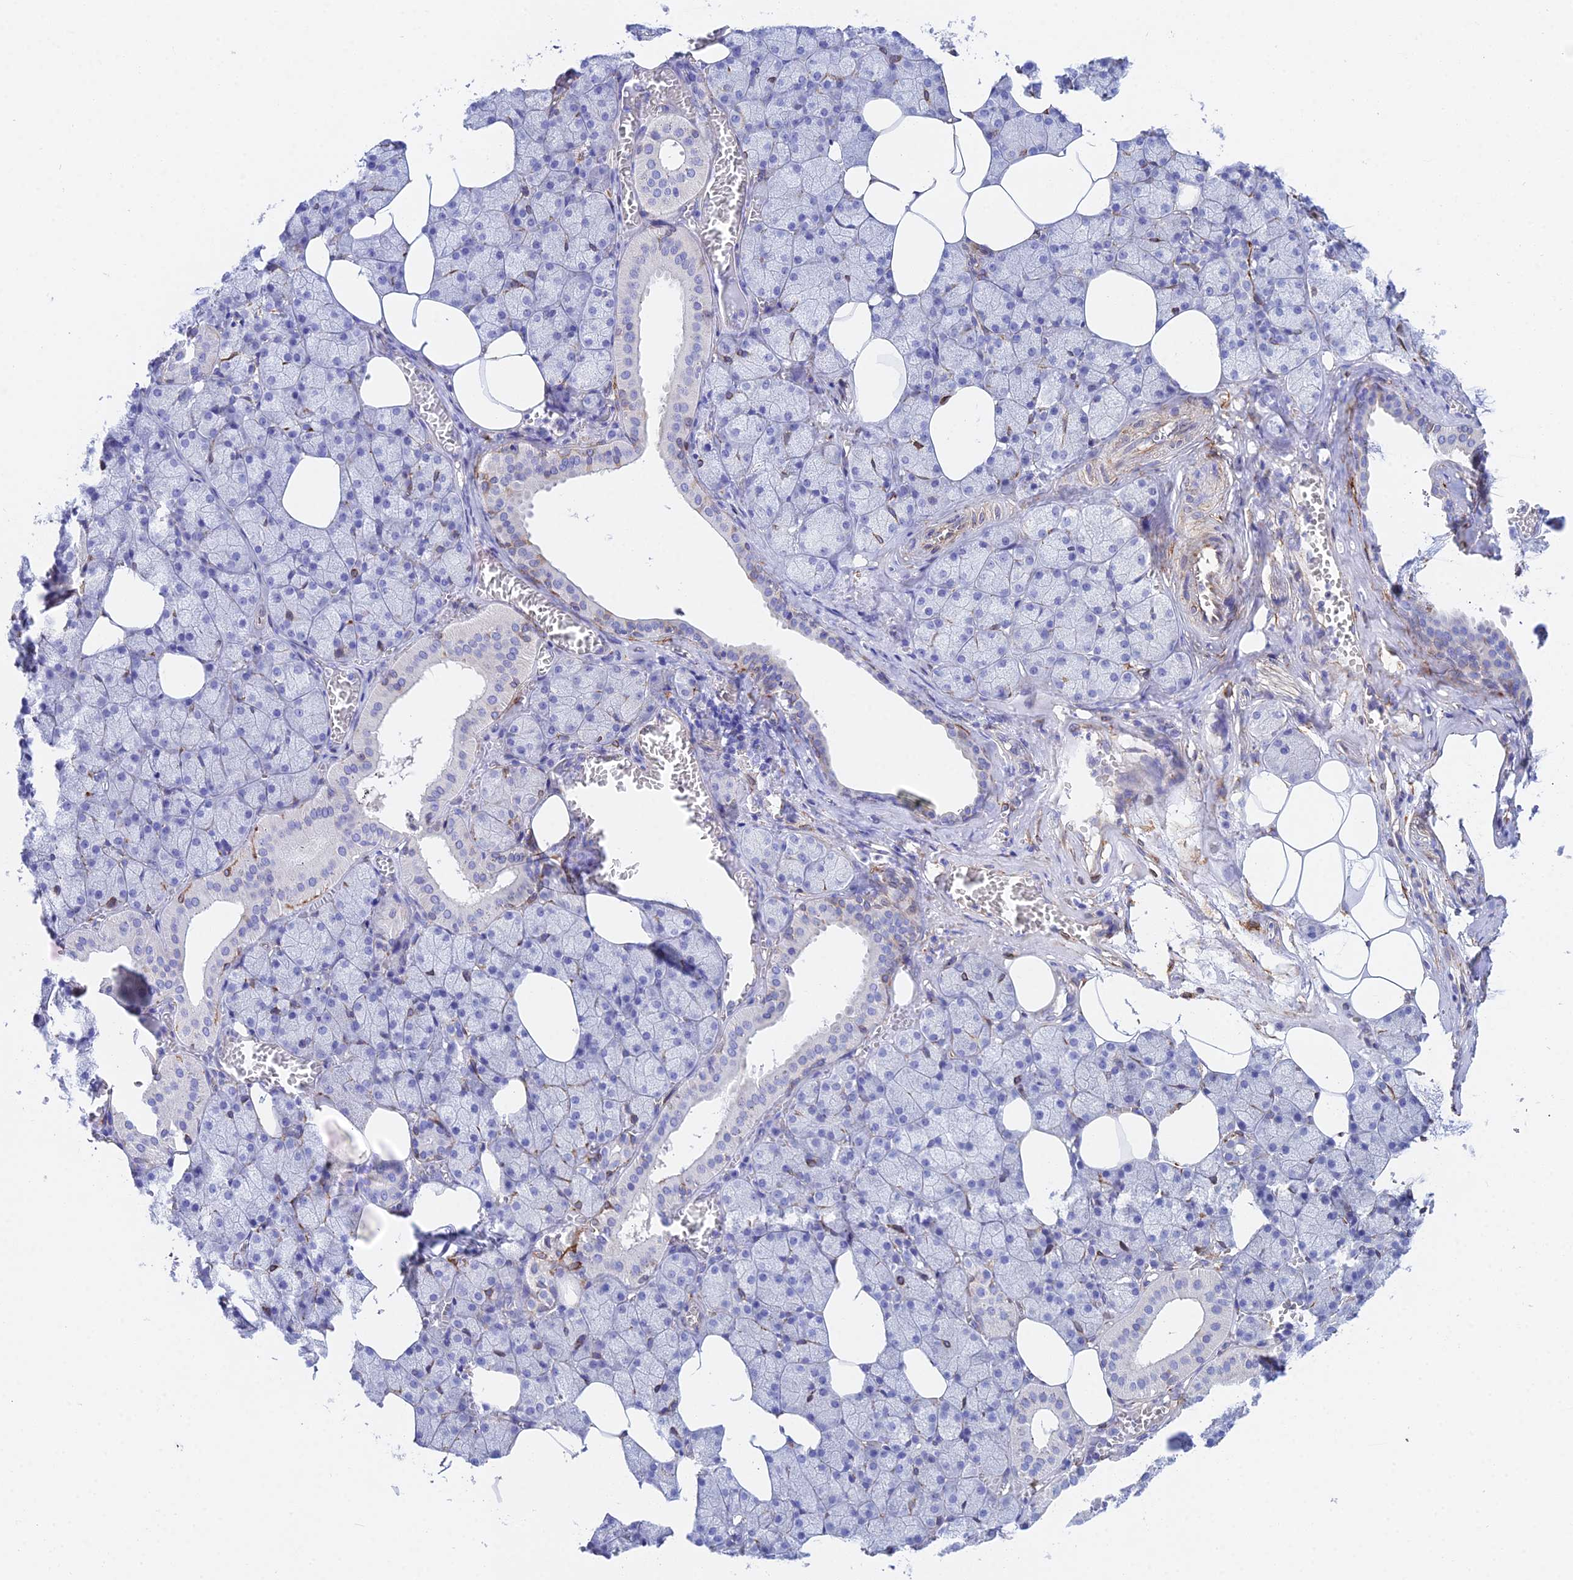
{"staining": {"intensity": "negative", "quantity": "none", "location": "none"}, "tissue": "salivary gland", "cell_type": "Glandular cells", "image_type": "normal", "snomed": [{"axis": "morphology", "description": "Normal tissue, NOS"}, {"axis": "topography", "description": "Salivary gland"}], "caption": "Image shows no protein staining in glandular cells of benign salivary gland. The staining is performed using DAB brown chromogen with nuclei counter-stained in using hematoxylin.", "gene": "MXRA7", "patient": {"sex": "male", "age": 62}}